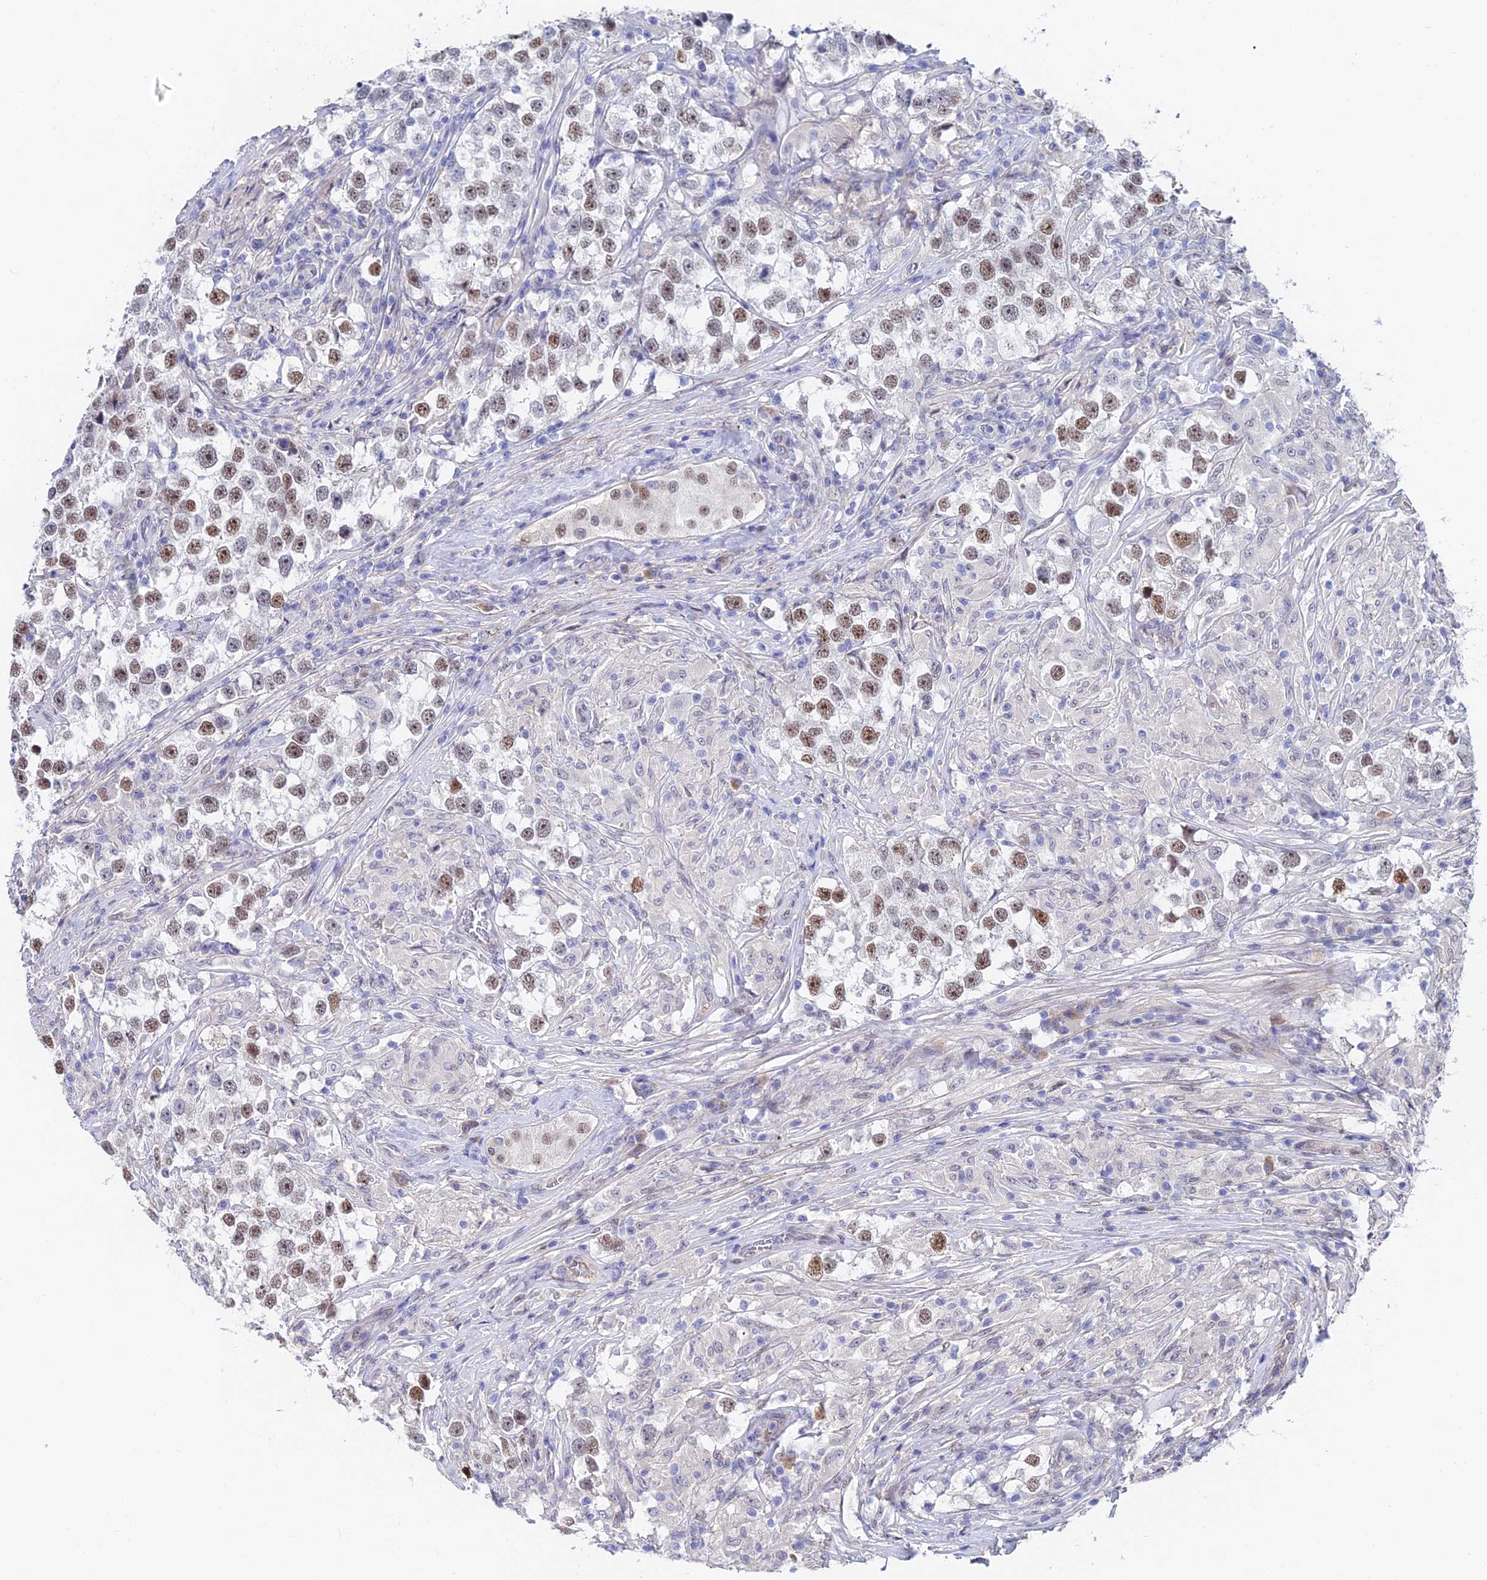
{"staining": {"intensity": "moderate", "quantity": "25%-75%", "location": "nuclear"}, "tissue": "testis cancer", "cell_type": "Tumor cells", "image_type": "cancer", "snomed": [{"axis": "morphology", "description": "Seminoma, NOS"}, {"axis": "topography", "description": "Testis"}], "caption": "Immunohistochemistry micrograph of human testis seminoma stained for a protein (brown), which demonstrates medium levels of moderate nuclear positivity in about 25%-75% of tumor cells.", "gene": "TRIM24", "patient": {"sex": "male", "age": 46}}